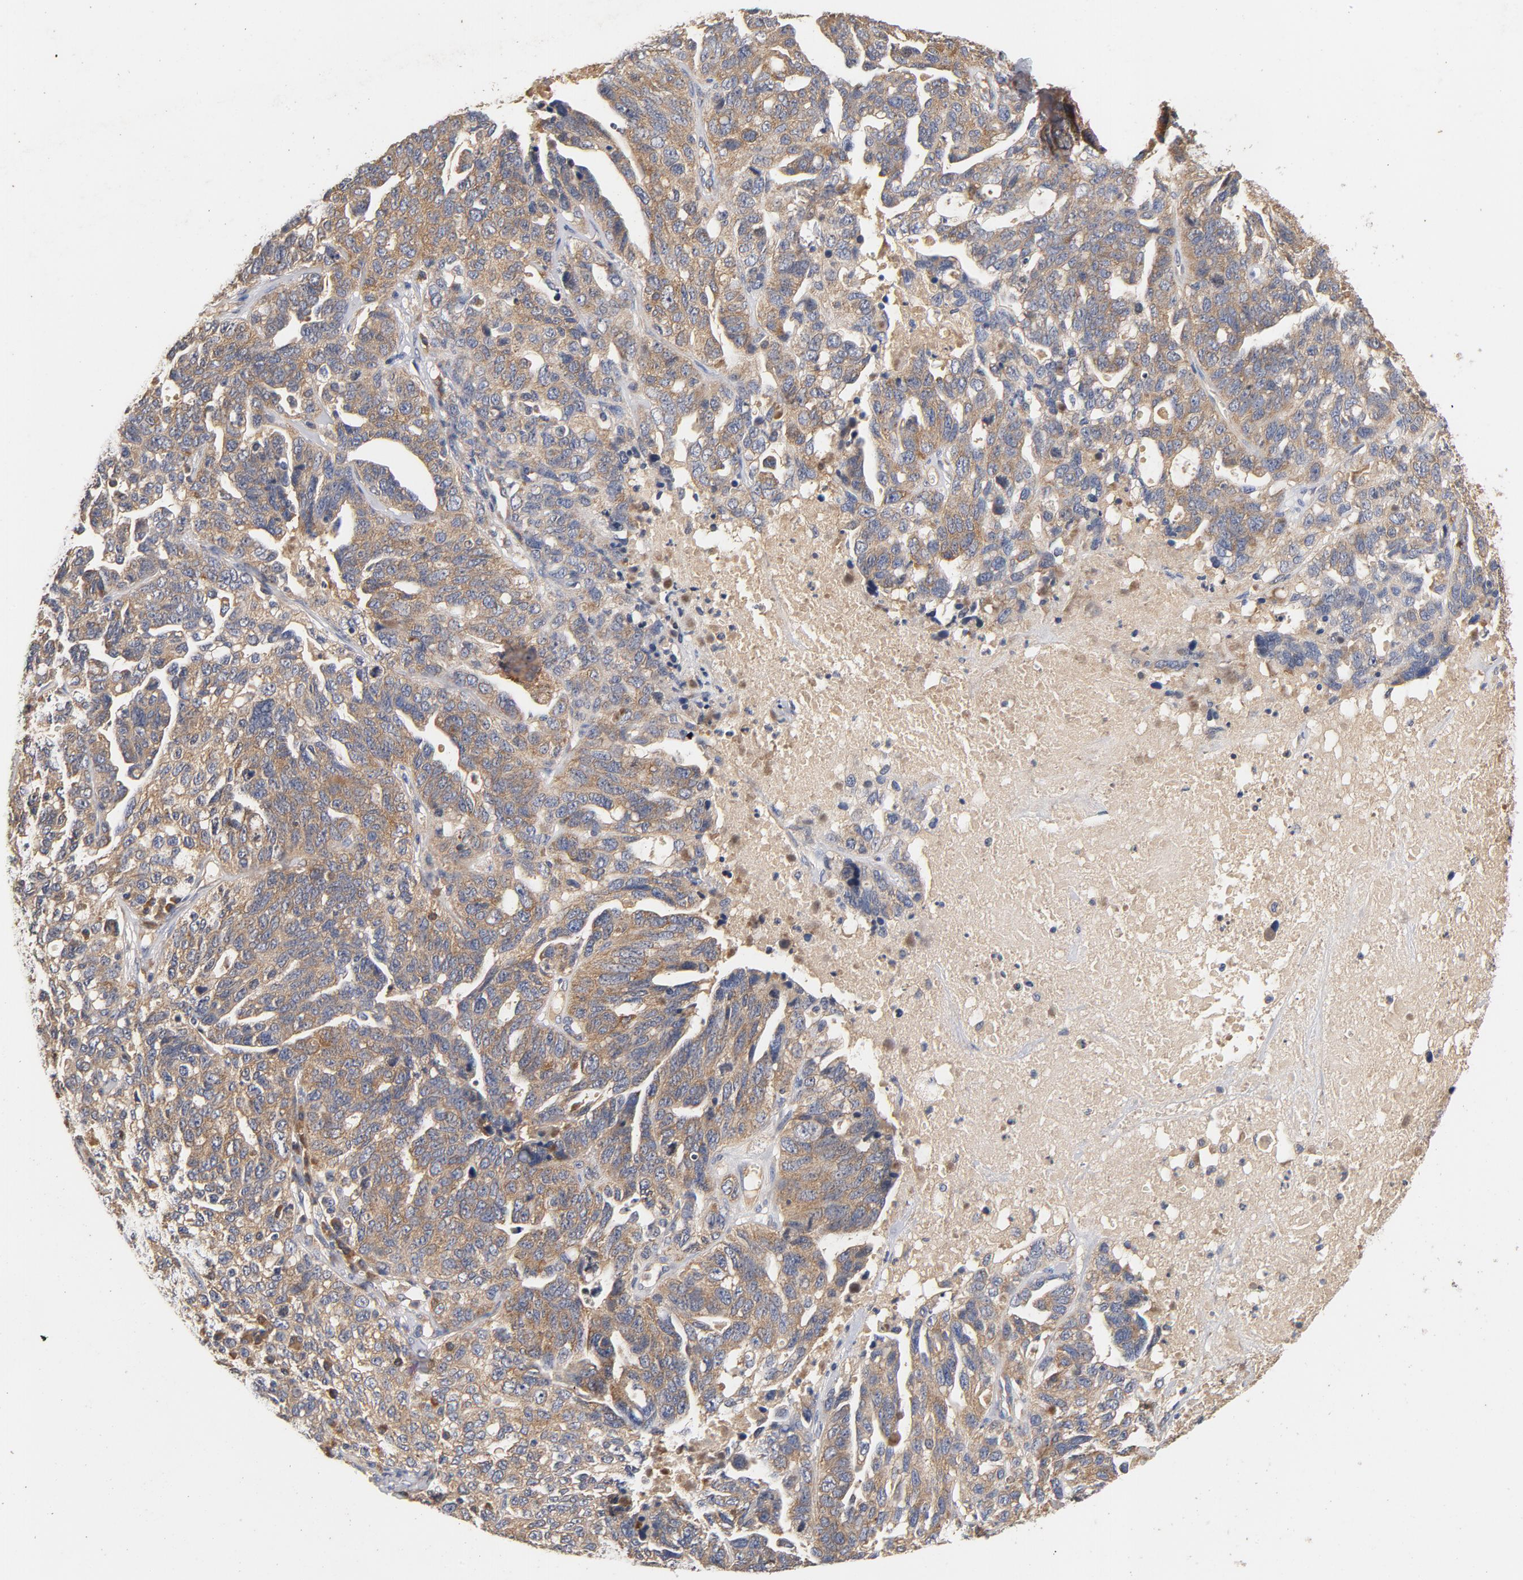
{"staining": {"intensity": "moderate", "quantity": ">75%", "location": "cytoplasmic/membranous"}, "tissue": "ovarian cancer", "cell_type": "Tumor cells", "image_type": "cancer", "snomed": [{"axis": "morphology", "description": "Cystadenocarcinoma, serous, NOS"}, {"axis": "topography", "description": "Ovary"}], "caption": "This photomicrograph shows immunohistochemistry staining of human ovarian serous cystadenocarcinoma, with medium moderate cytoplasmic/membranous staining in about >75% of tumor cells.", "gene": "DDX6", "patient": {"sex": "female", "age": 71}}